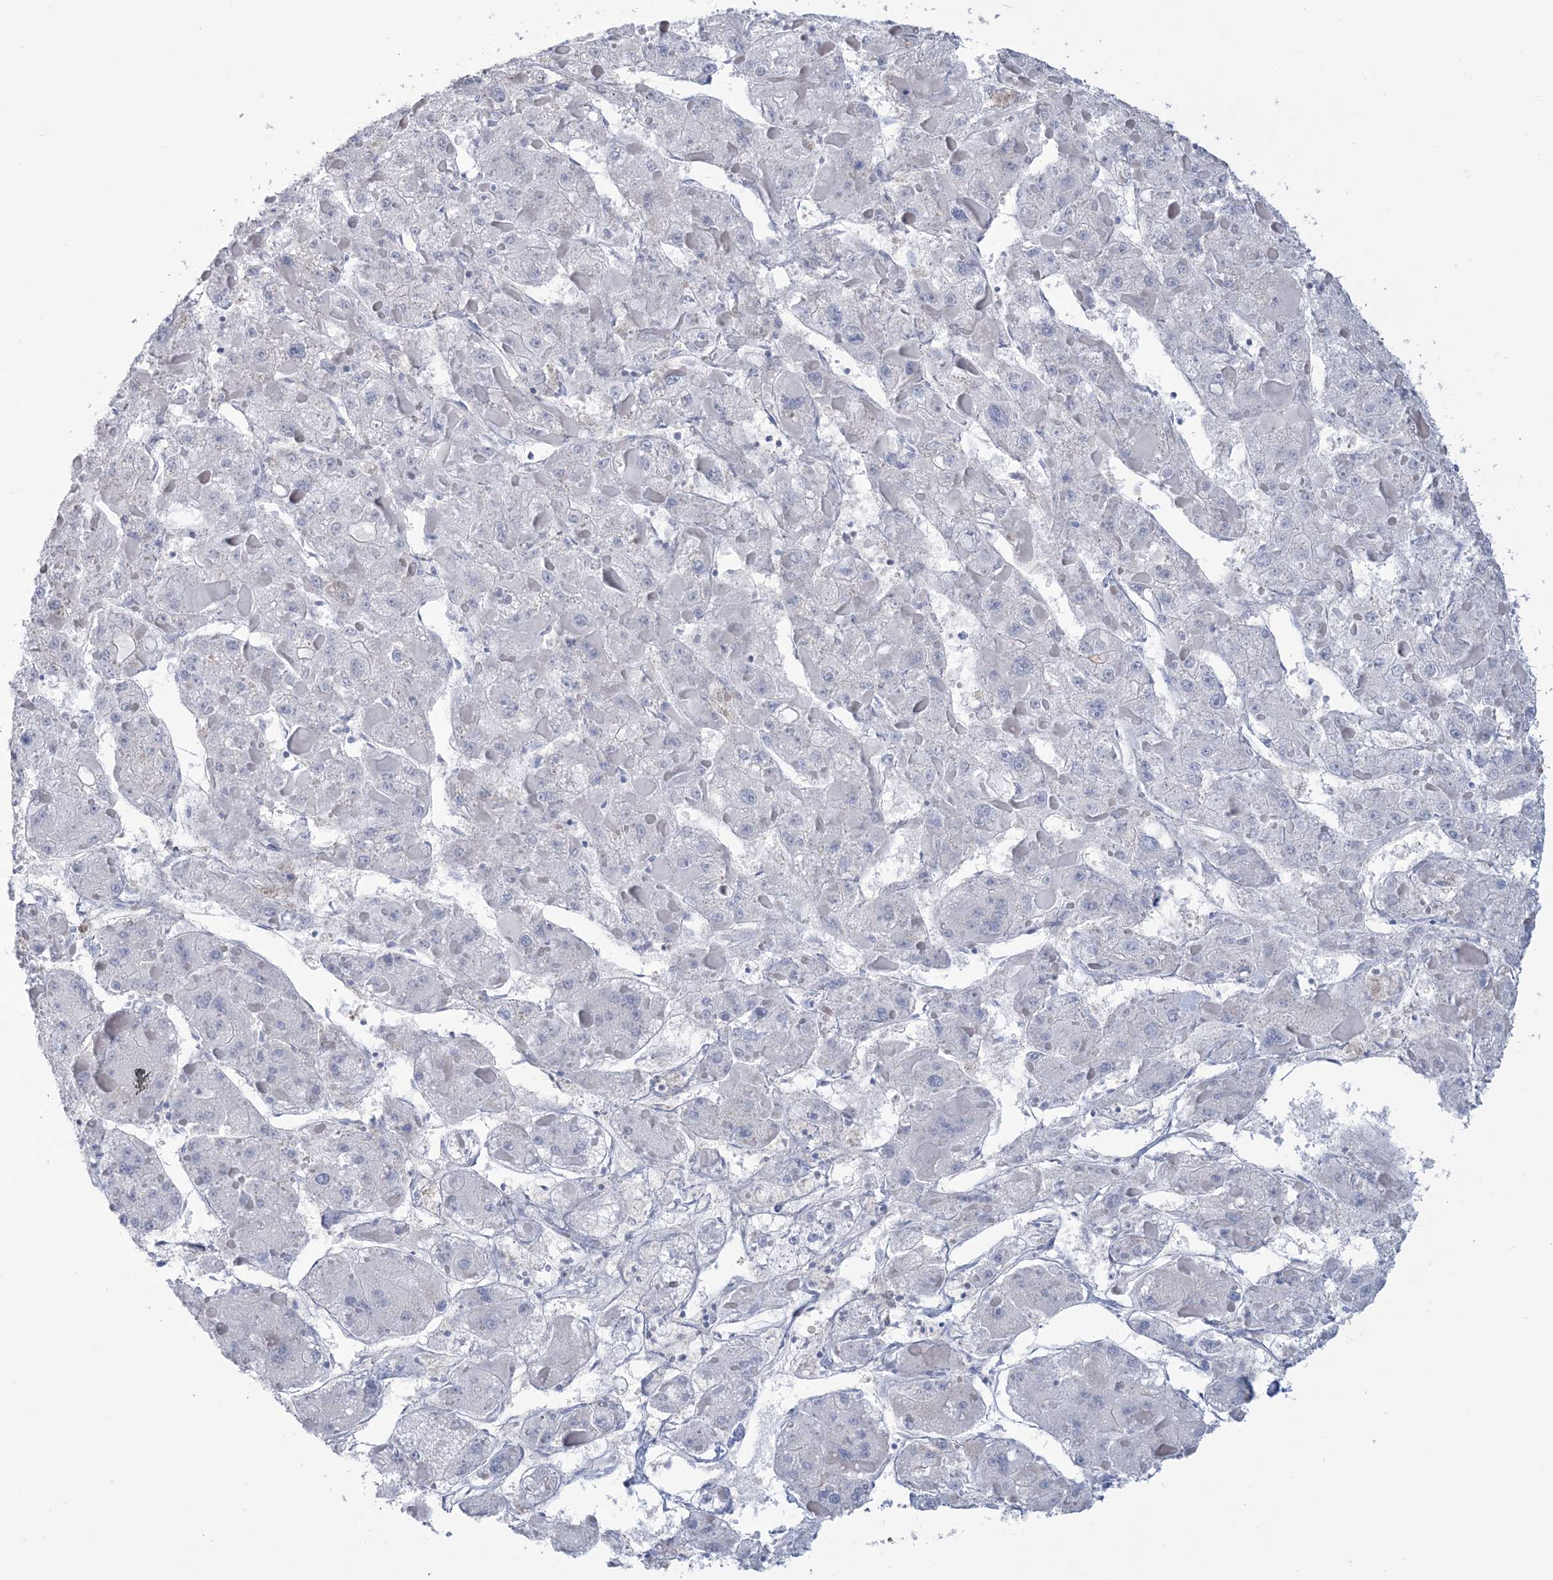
{"staining": {"intensity": "negative", "quantity": "none", "location": "none"}, "tissue": "liver cancer", "cell_type": "Tumor cells", "image_type": "cancer", "snomed": [{"axis": "morphology", "description": "Carcinoma, Hepatocellular, NOS"}, {"axis": "topography", "description": "Liver"}], "caption": "An immunohistochemistry (IHC) image of liver cancer is shown. There is no staining in tumor cells of liver cancer.", "gene": "RAB11FIP5", "patient": {"sex": "female", "age": 73}}